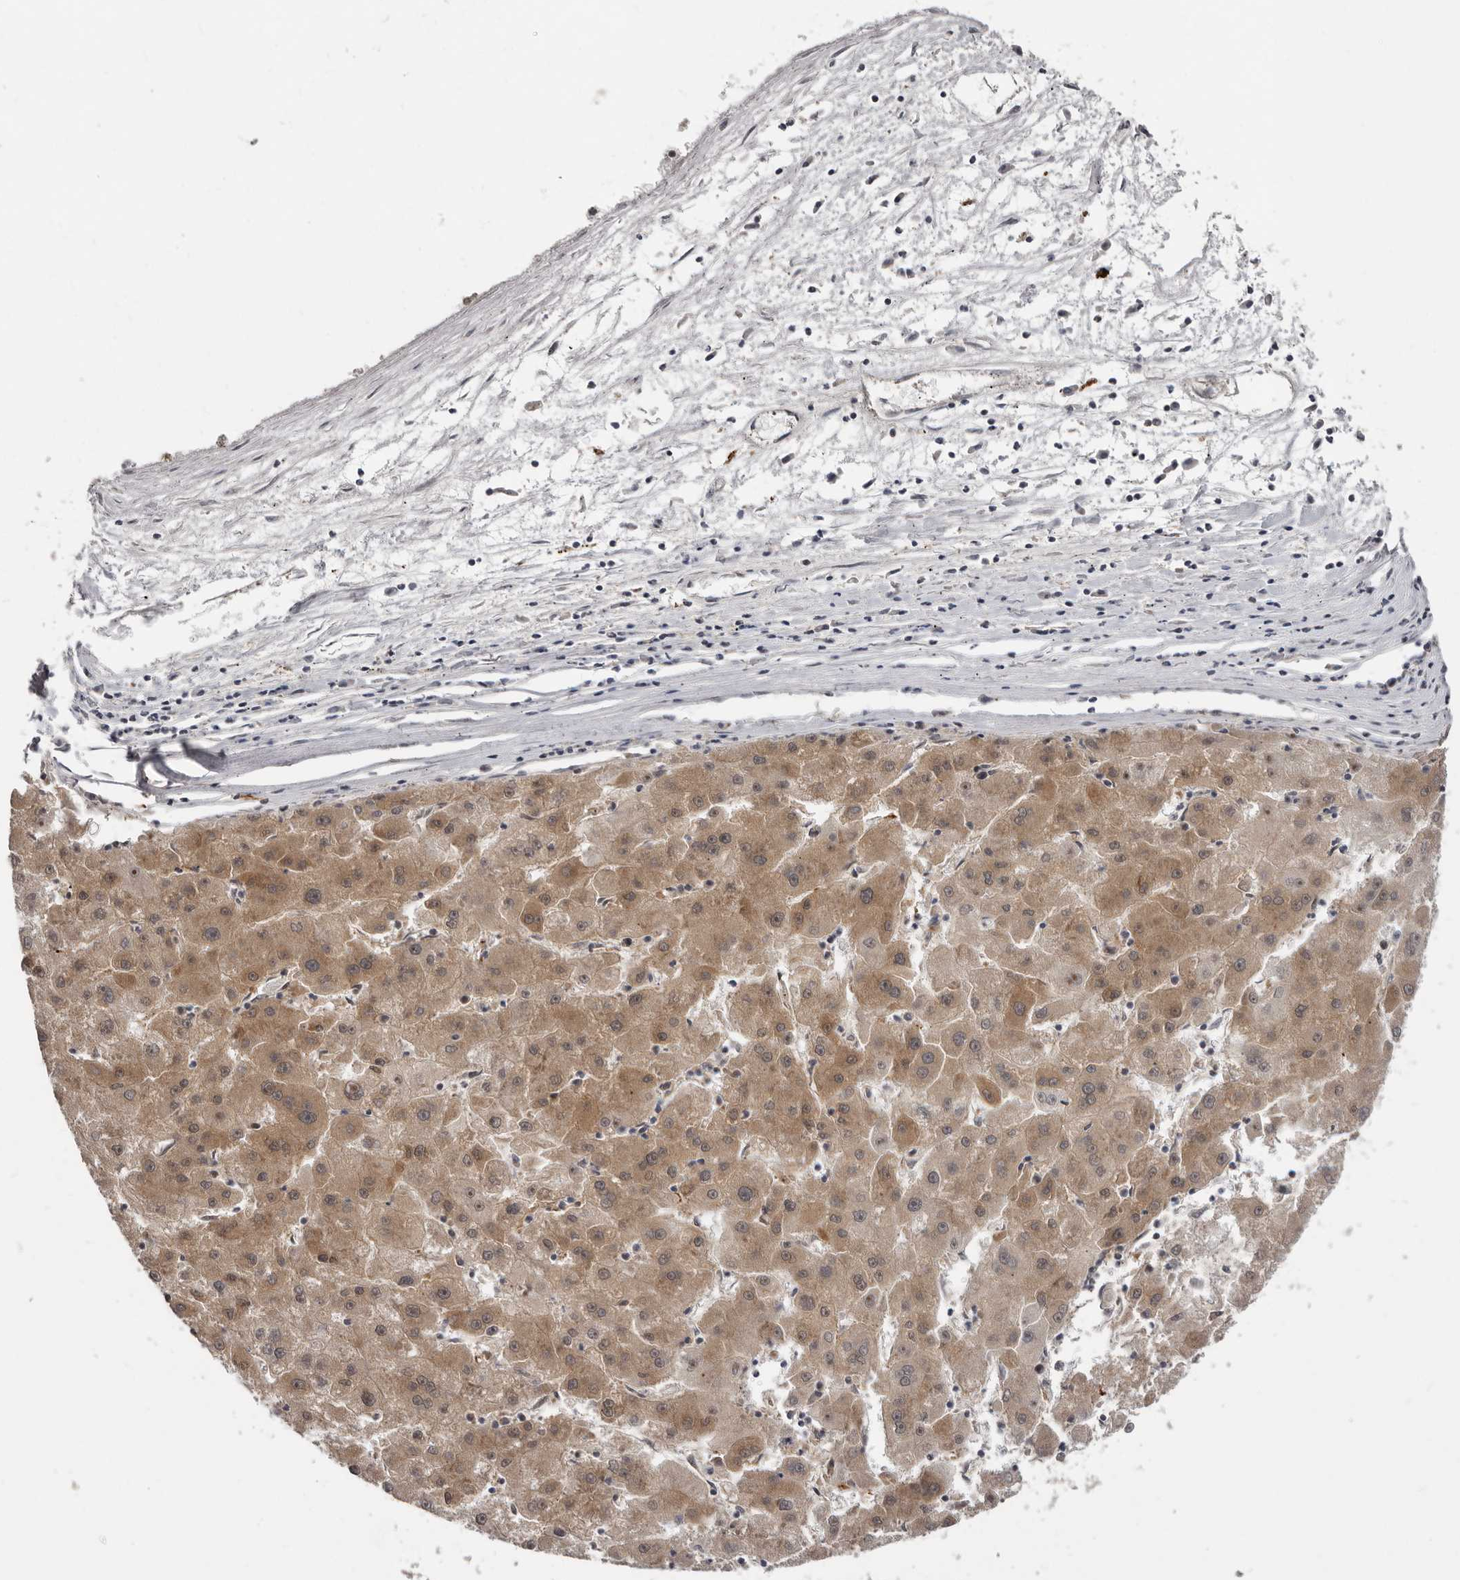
{"staining": {"intensity": "moderate", "quantity": ">75%", "location": "cytoplasmic/membranous"}, "tissue": "liver cancer", "cell_type": "Tumor cells", "image_type": "cancer", "snomed": [{"axis": "morphology", "description": "Carcinoma, Hepatocellular, NOS"}, {"axis": "topography", "description": "Liver"}], "caption": "Tumor cells demonstrate moderate cytoplasmic/membranous expression in approximately >75% of cells in hepatocellular carcinoma (liver). (Brightfield microscopy of DAB IHC at high magnification).", "gene": "BAD", "patient": {"sex": "male", "age": 72}}